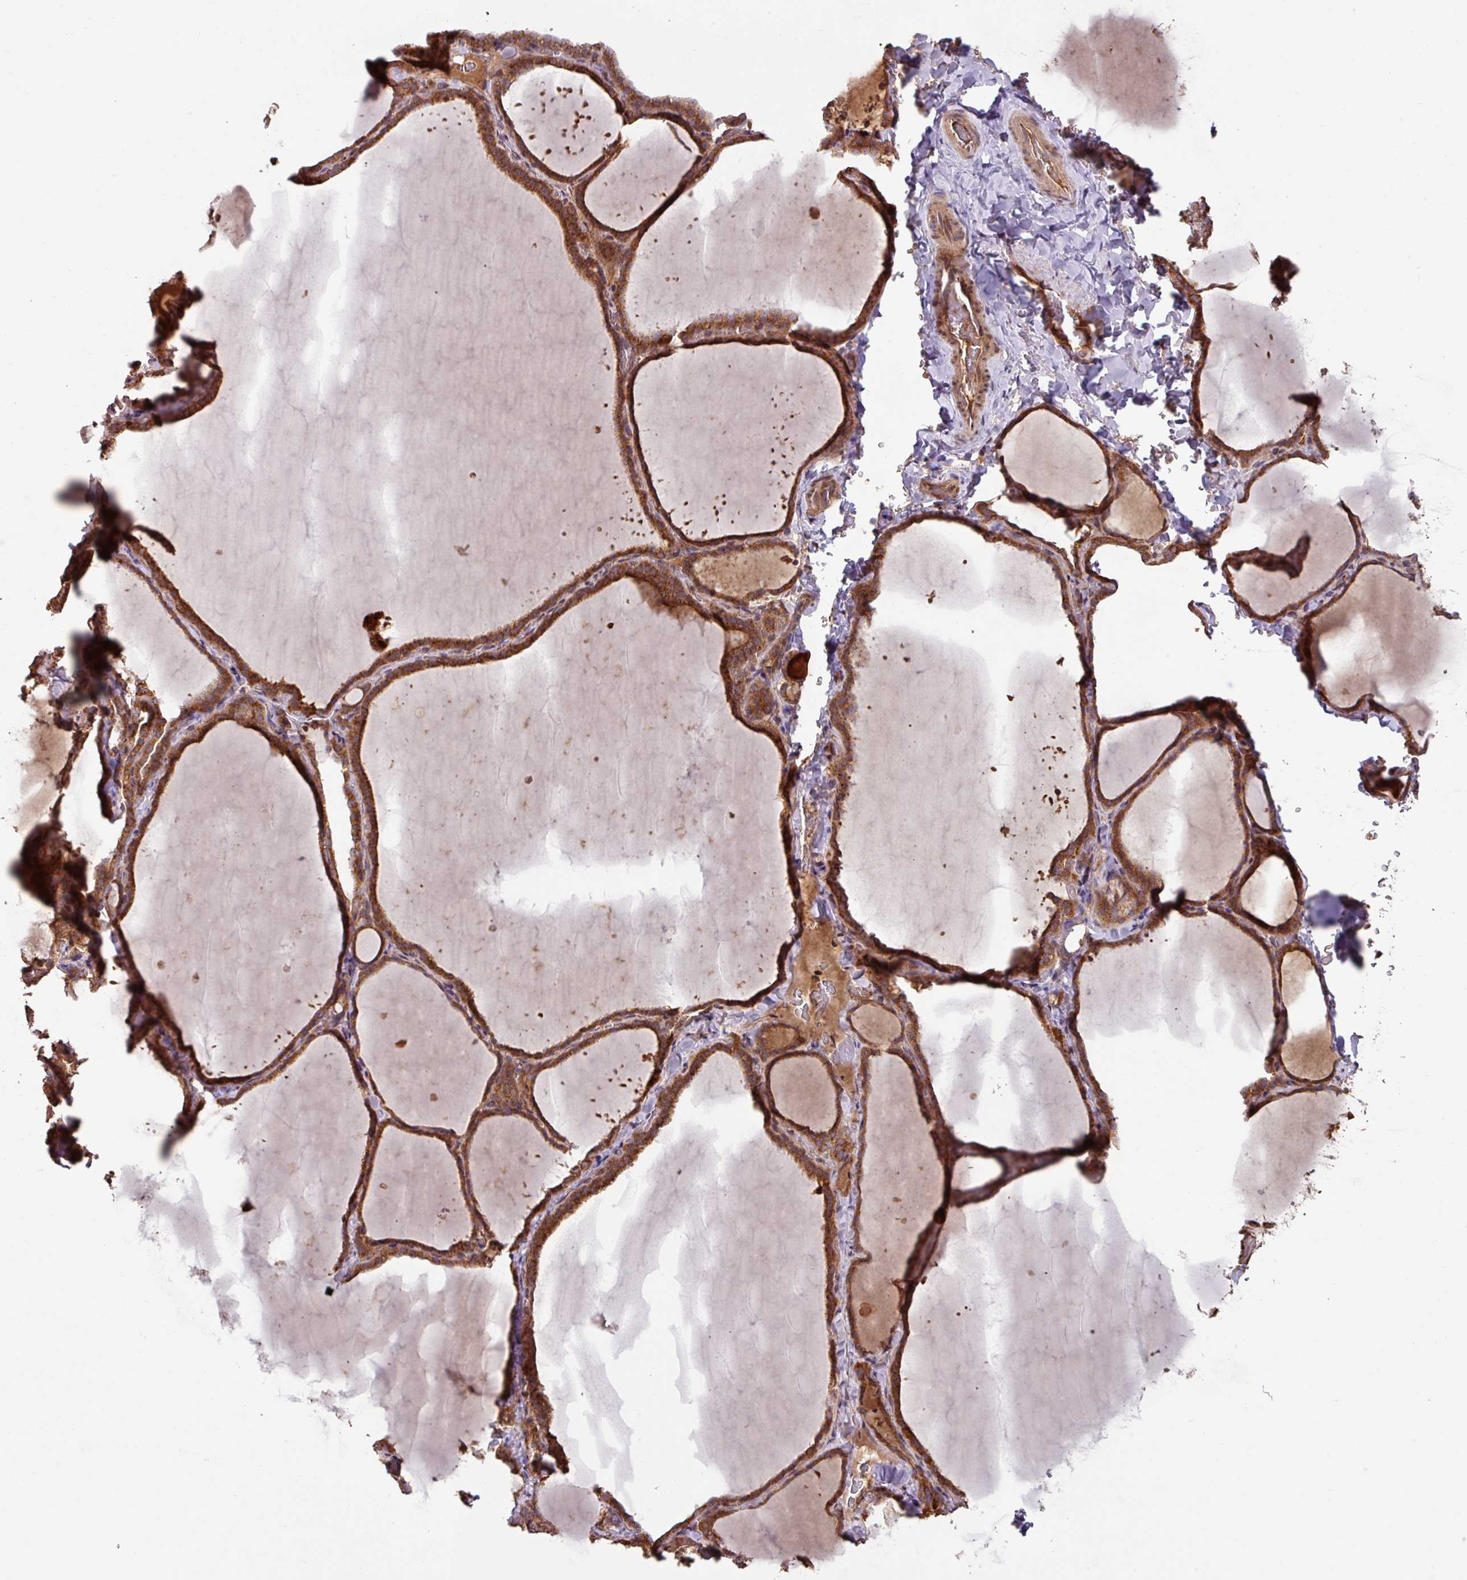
{"staining": {"intensity": "strong", "quantity": ">75%", "location": "cytoplasmic/membranous"}, "tissue": "thyroid gland", "cell_type": "Glandular cells", "image_type": "normal", "snomed": [{"axis": "morphology", "description": "Normal tissue, NOS"}, {"axis": "topography", "description": "Thyroid gland"}], "caption": "Immunohistochemistry staining of normal thyroid gland, which displays high levels of strong cytoplasmic/membranous positivity in about >75% of glandular cells indicating strong cytoplasmic/membranous protein staining. The staining was performed using DAB (brown) for protein detection and nuclei were counterstained in hematoxylin (blue).", "gene": "MRRF", "patient": {"sex": "female", "age": 22}}